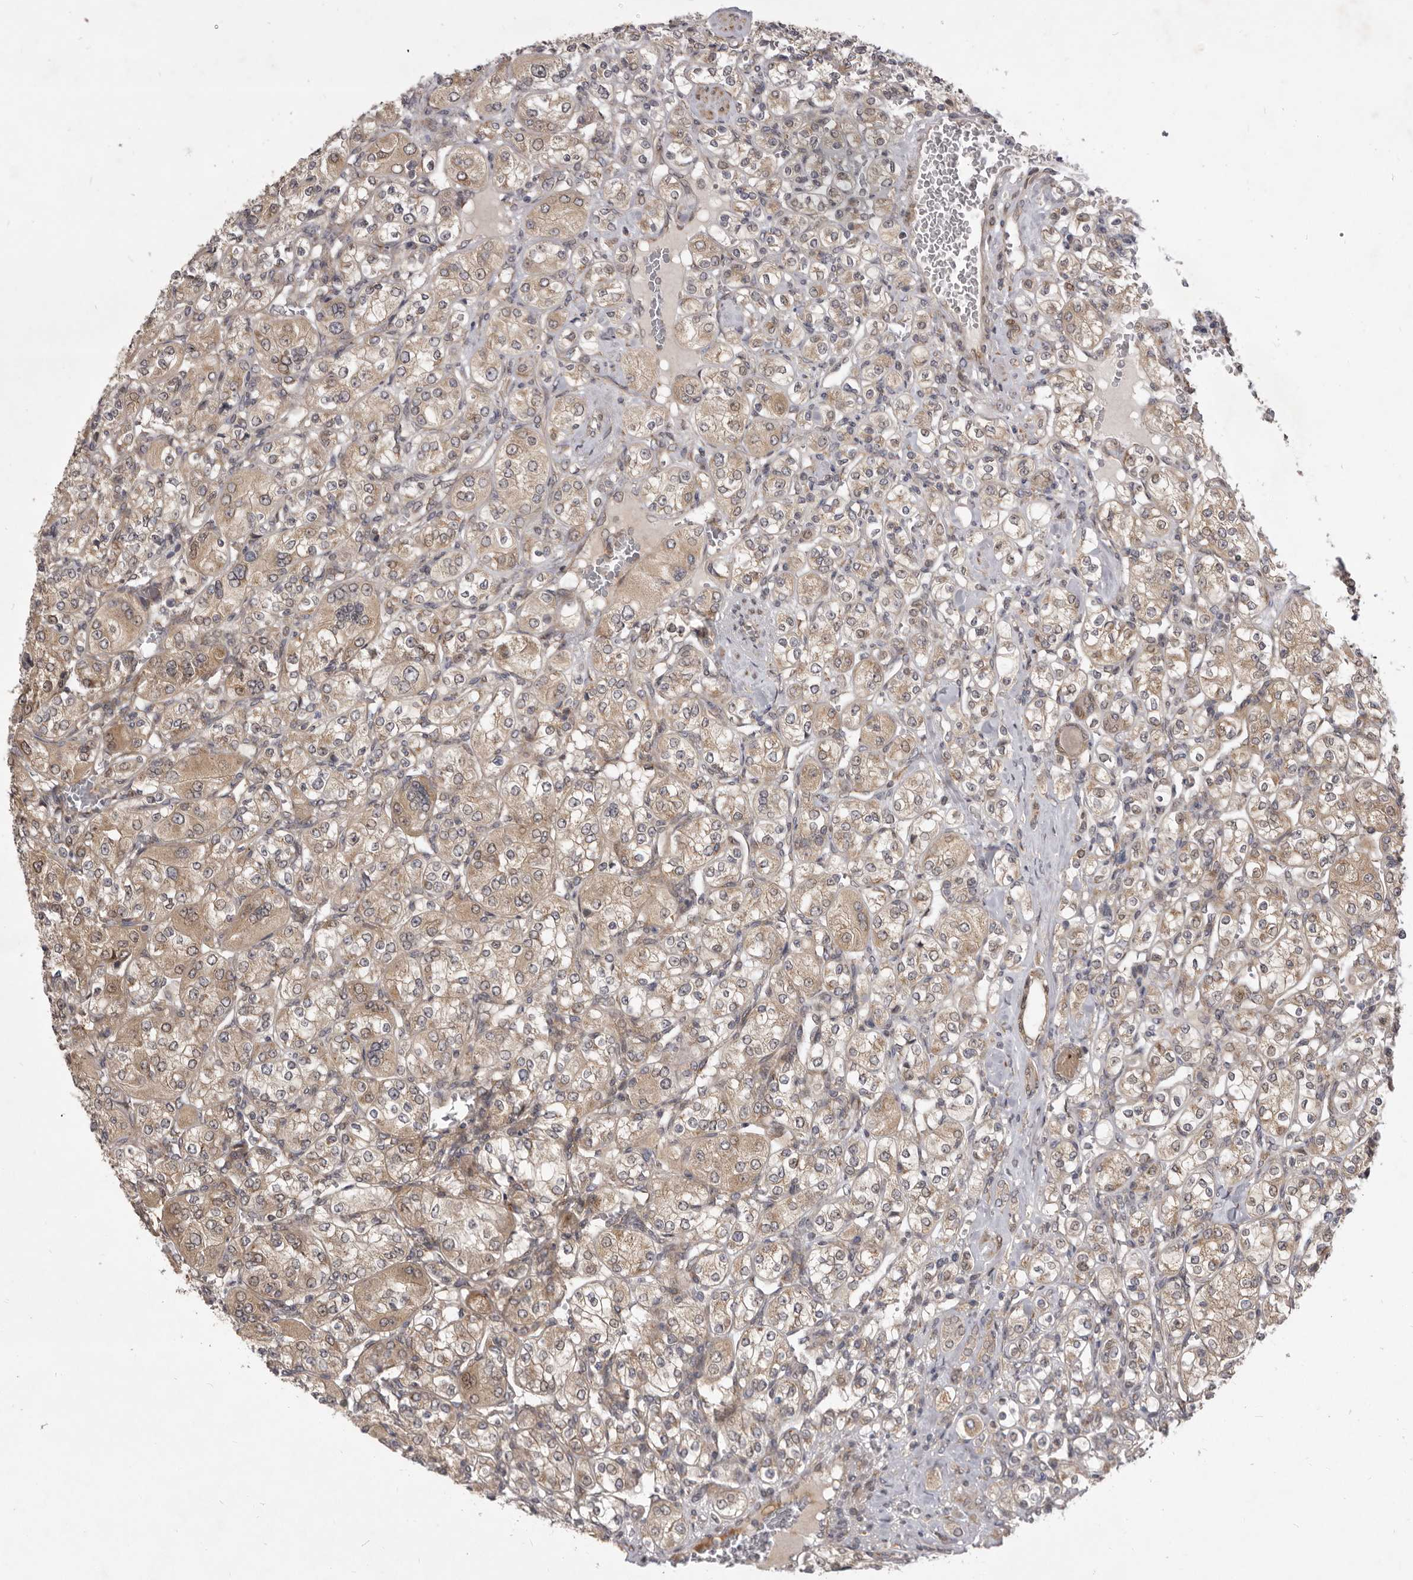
{"staining": {"intensity": "moderate", "quantity": ">75%", "location": "cytoplasmic/membranous"}, "tissue": "renal cancer", "cell_type": "Tumor cells", "image_type": "cancer", "snomed": [{"axis": "morphology", "description": "Adenocarcinoma, NOS"}, {"axis": "topography", "description": "Kidney"}], "caption": "IHC of renal cancer reveals medium levels of moderate cytoplasmic/membranous expression in about >75% of tumor cells.", "gene": "TBC1D8B", "patient": {"sex": "male", "age": 77}}